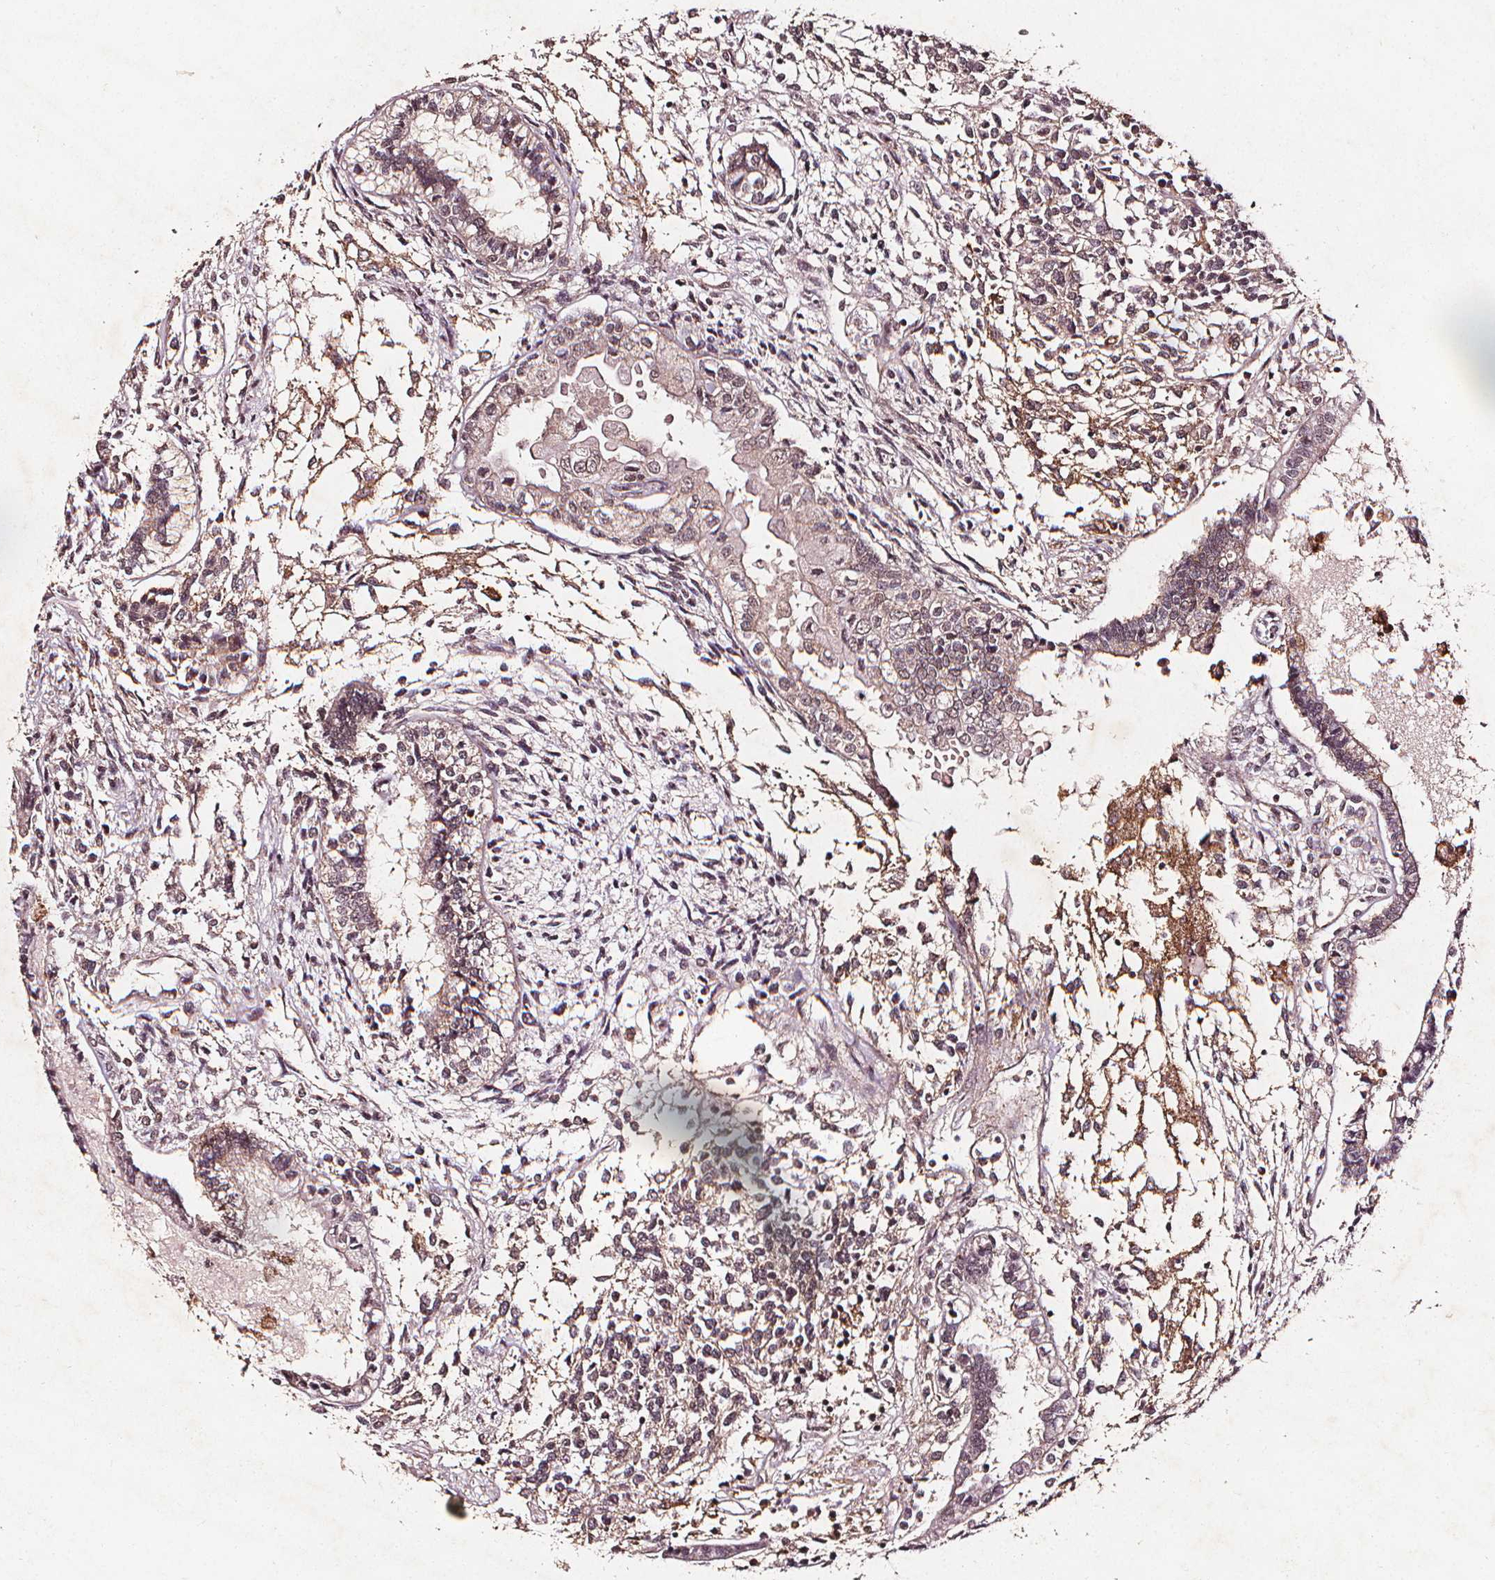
{"staining": {"intensity": "moderate", "quantity": "25%-75%", "location": "cytoplasmic/membranous"}, "tissue": "testis cancer", "cell_type": "Tumor cells", "image_type": "cancer", "snomed": [{"axis": "morphology", "description": "Carcinoma, Embryonal, NOS"}, {"axis": "topography", "description": "Testis"}], "caption": "Testis embryonal carcinoma tissue demonstrates moderate cytoplasmic/membranous positivity in approximately 25%-75% of tumor cells, visualized by immunohistochemistry. The protein is shown in brown color, while the nuclei are stained blue.", "gene": "ABCA1", "patient": {"sex": "male", "age": 37}}